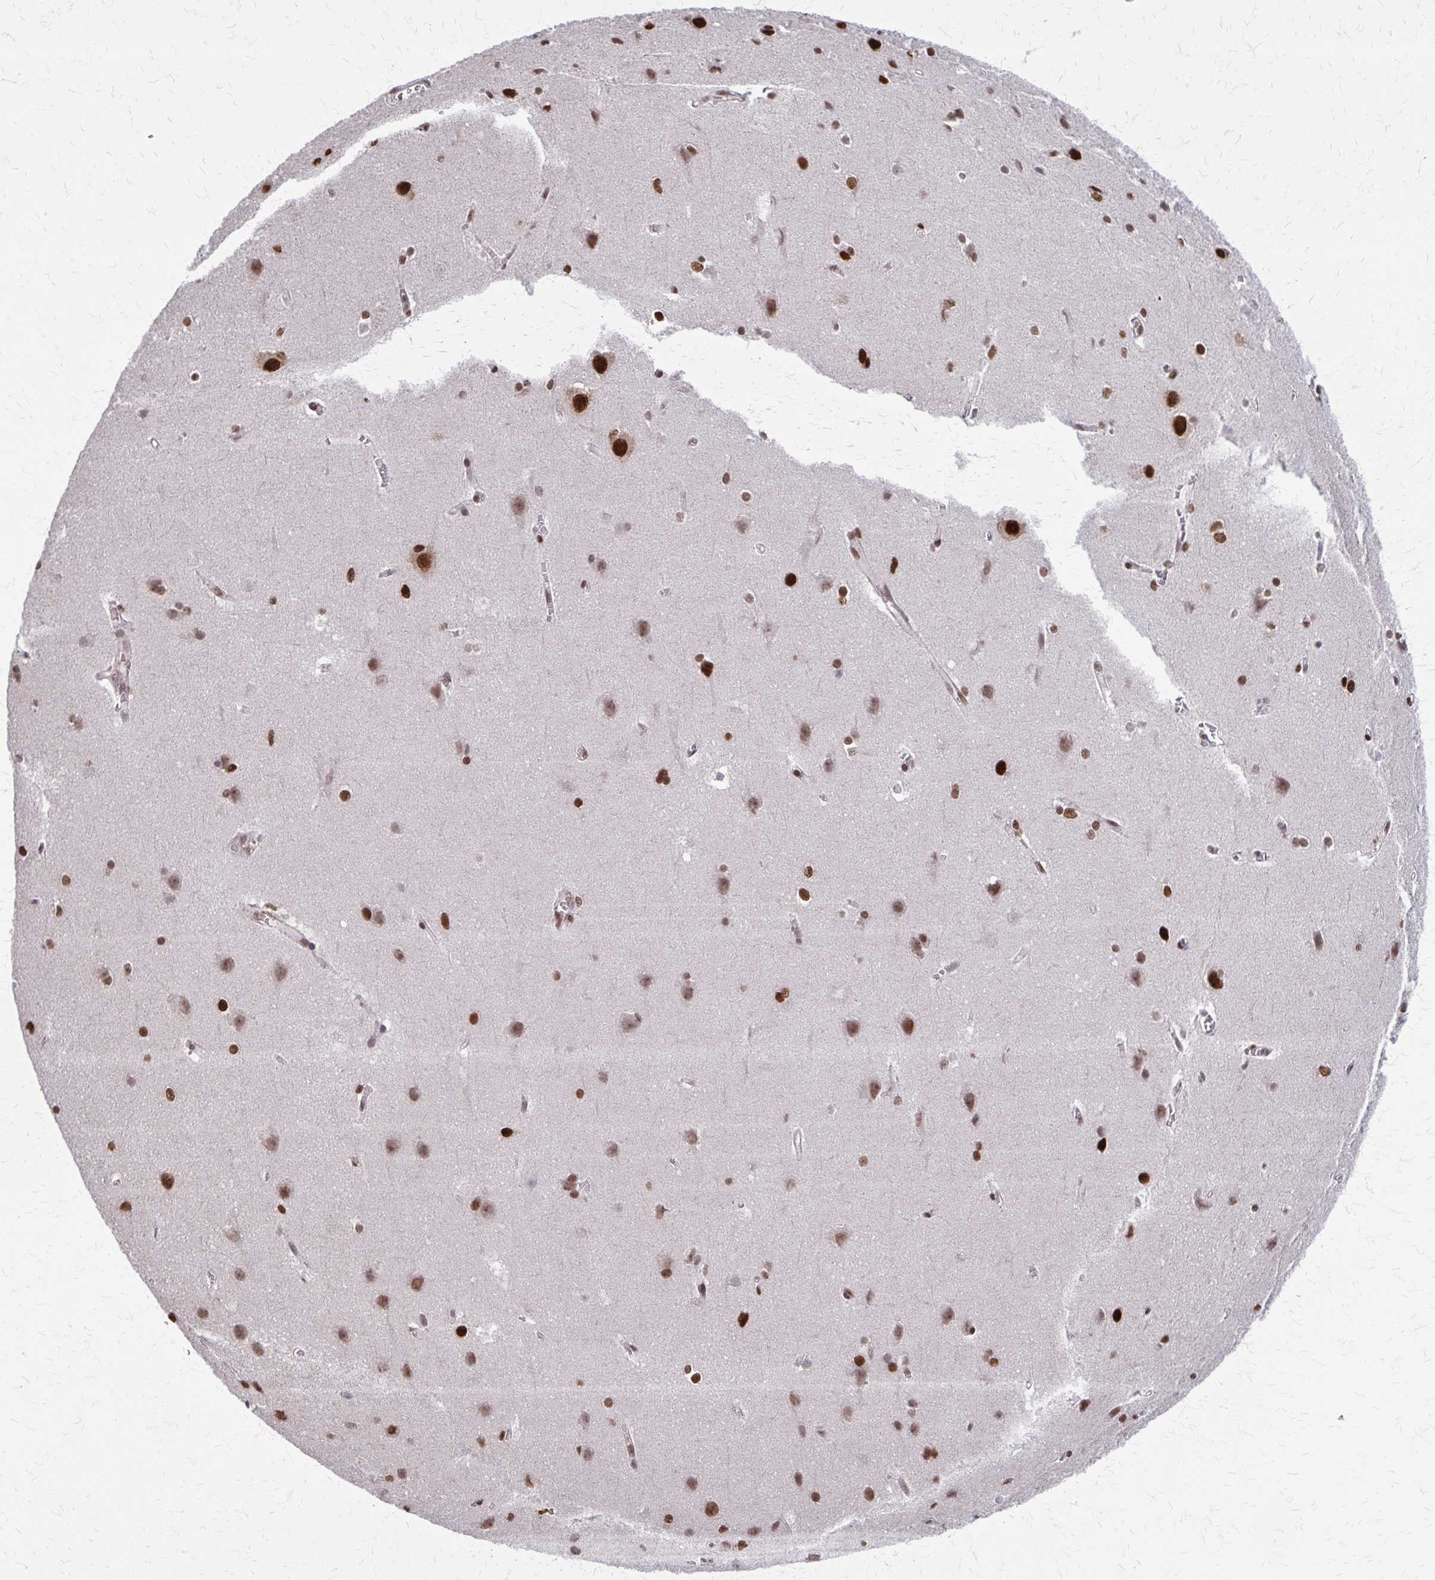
{"staining": {"intensity": "moderate", "quantity": "25%-75%", "location": "nuclear"}, "tissue": "cerebral cortex", "cell_type": "Endothelial cells", "image_type": "normal", "snomed": [{"axis": "morphology", "description": "Normal tissue, NOS"}, {"axis": "topography", "description": "Cerebral cortex"}], "caption": "A high-resolution micrograph shows immunohistochemistry (IHC) staining of normal cerebral cortex, which reveals moderate nuclear staining in approximately 25%-75% of endothelial cells. The protein of interest is stained brown, and the nuclei are stained in blue (DAB (3,3'-diaminobenzidine) IHC with brightfield microscopy, high magnification).", "gene": "TTF1", "patient": {"sex": "male", "age": 37}}